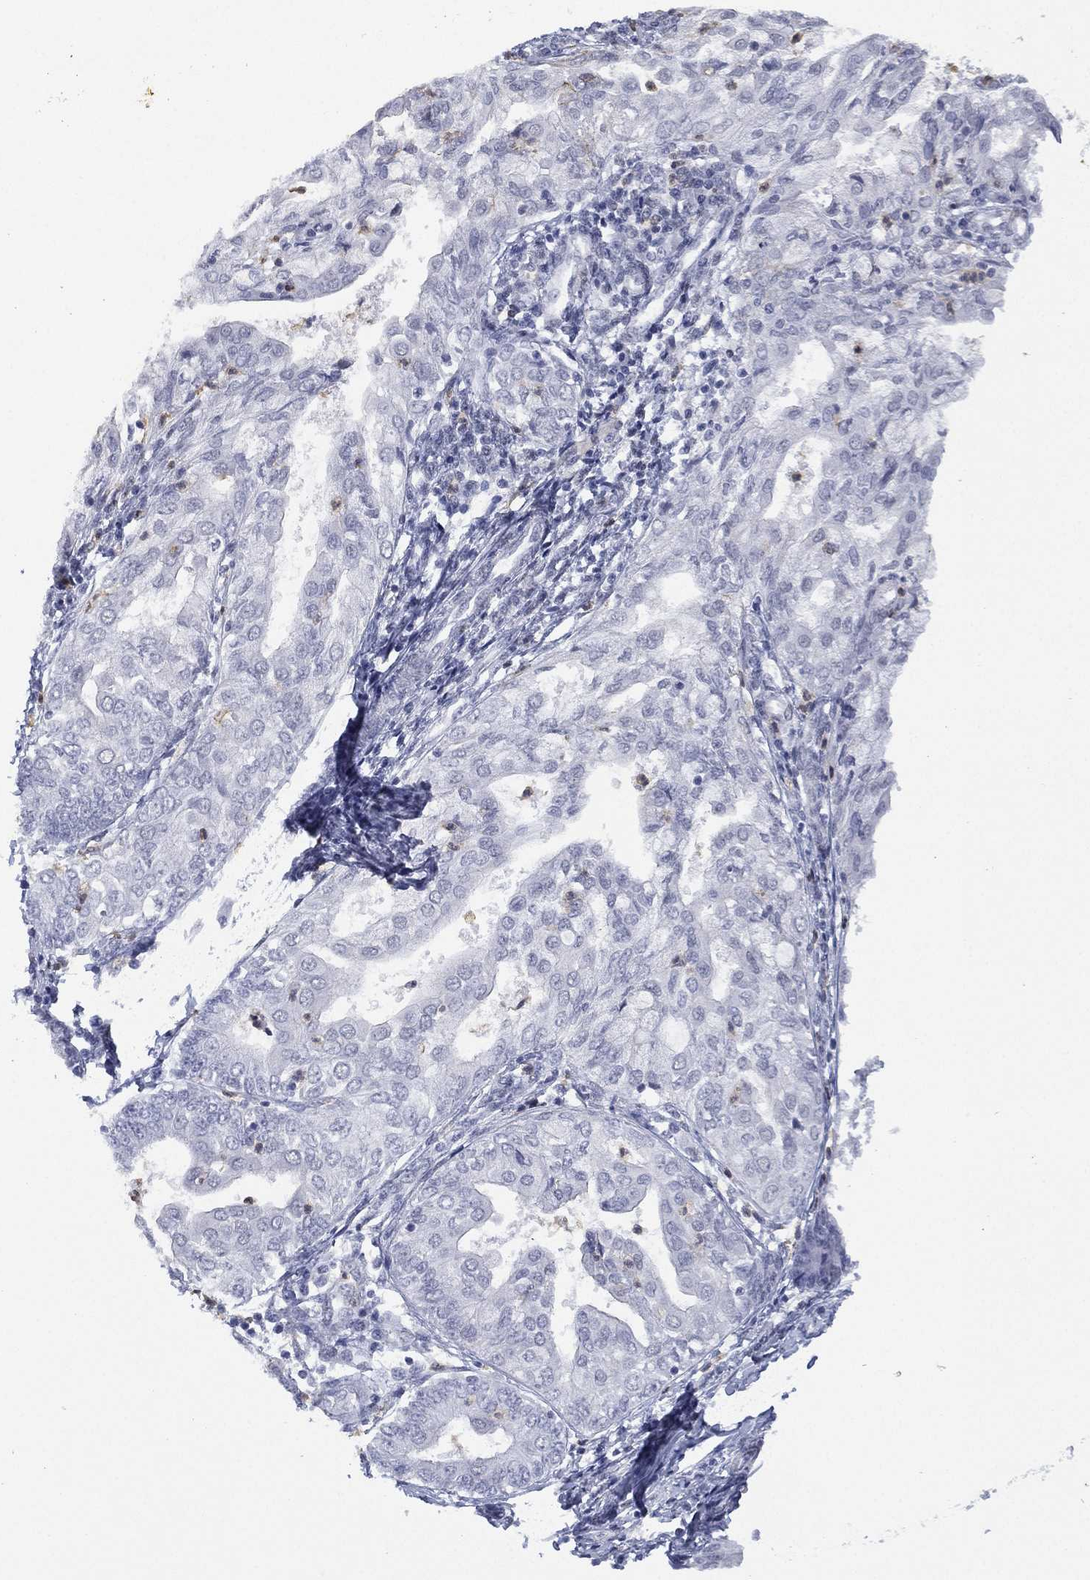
{"staining": {"intensity": "negative", "quantity": "none", "location": "none"}, "tissue": "endometrial cancer", "cell_type": "Tumor cells", "image_type": "cancer", "snomed": [{"axis": "morphology", "description": "Adenocarcinoma, NOS"}, {"axis": "topography", "description": "Endometrium"}], "caption": "Endometrial cancer stained for a protein using IHC reveals no staining tumor cells.", "gene": "ZNF711", "patient": {"sex": "female", "age": 68}}